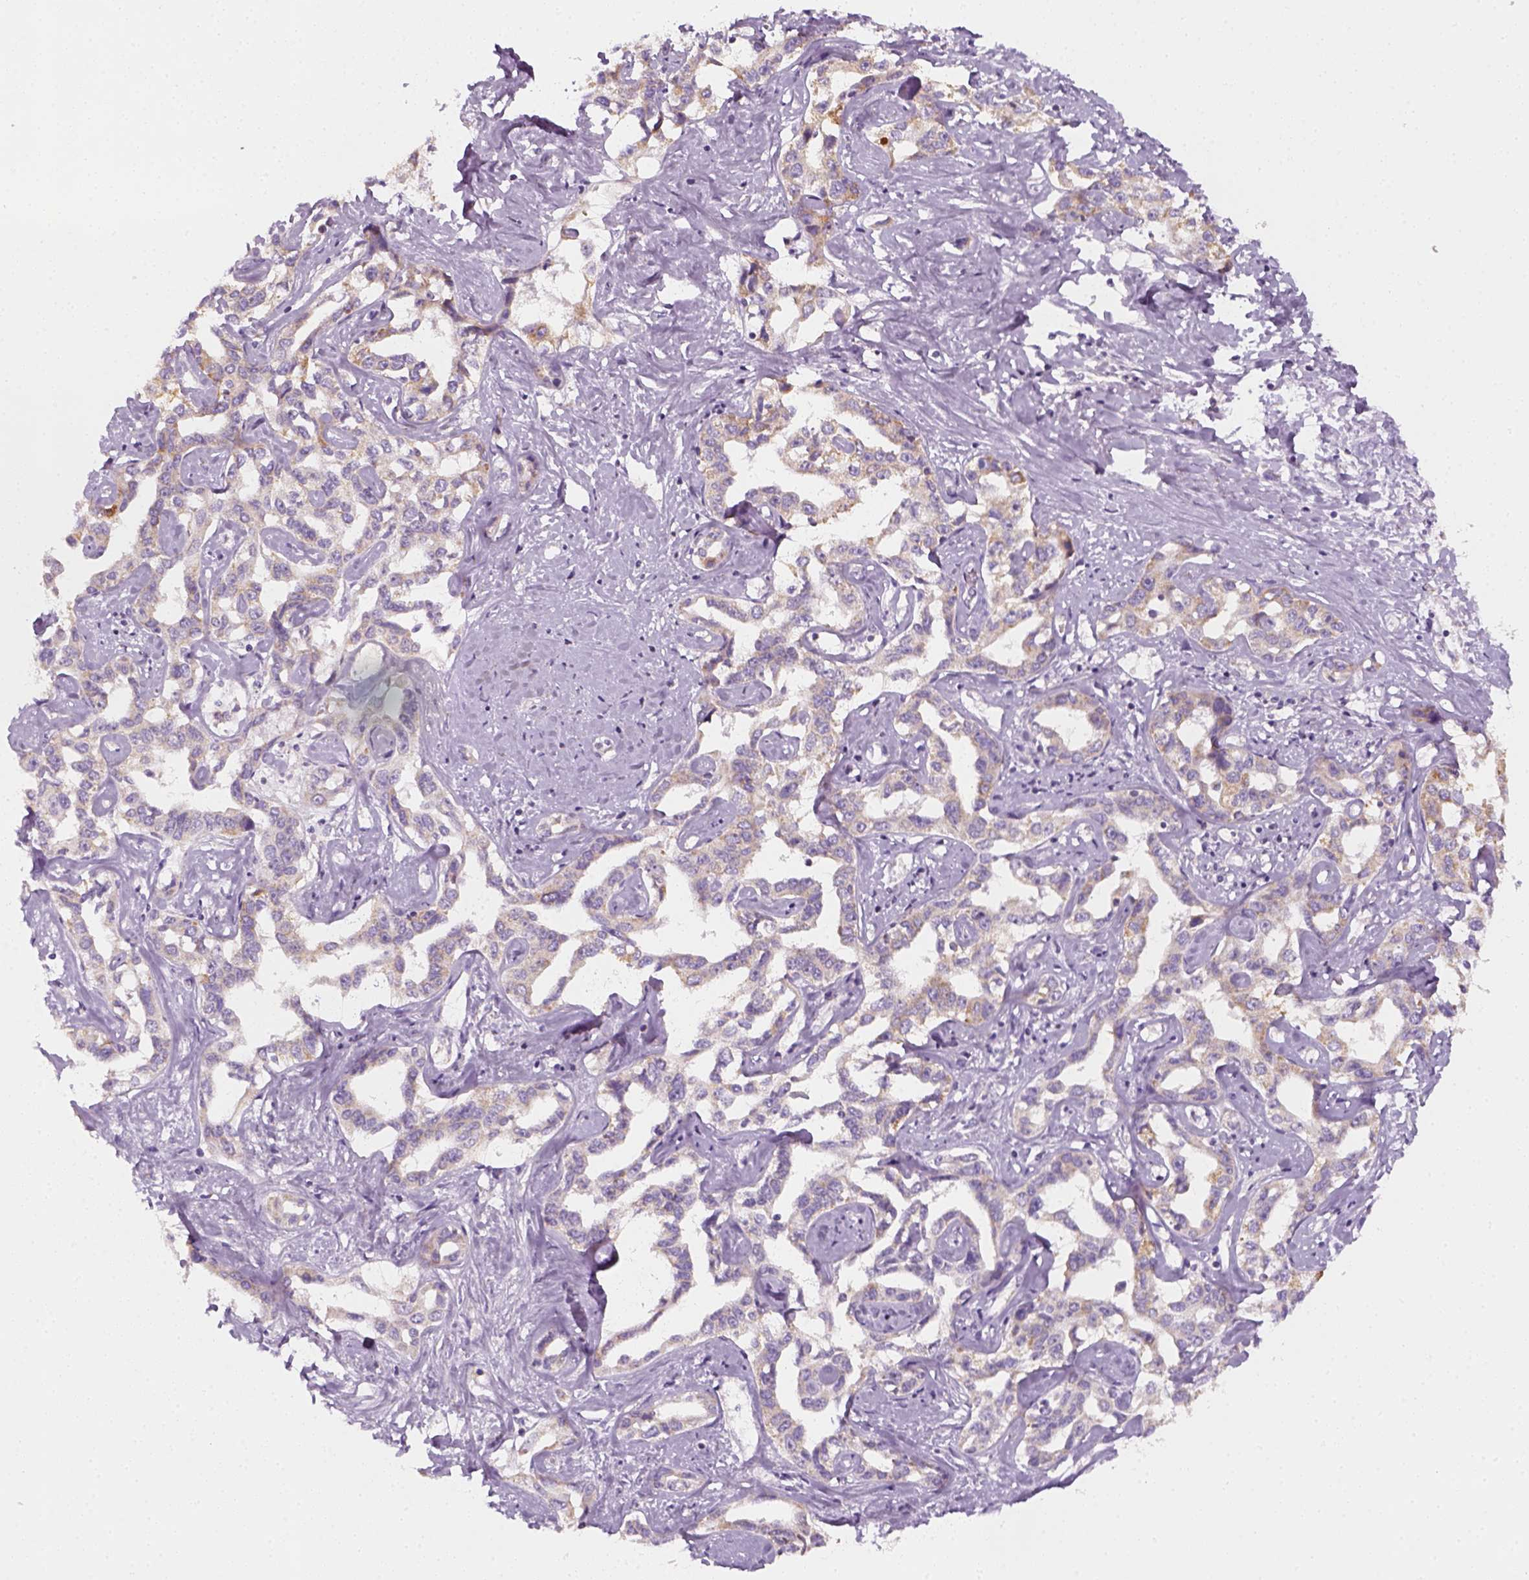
{"staining": {"intensity": "weak", "quantity": ">75%", "location": "cytoplasmic/membranous"}, "tissue": "liver cancer", "cell_type": "Tumor cells", "image_type": "cancer", "snomed": [{"axis": "morphology", "description": "Cholangiocarcinoma"}, {"axis": "topography", "description": "Liver"}], "caption": "Protein staining of liver cancer tissue demonstrates weak cytoplasmic/membranous positivity in approximately >75% of tumor cells.", "gene": "AWAT2", "patient": {"sex": "male", "age": 59}}